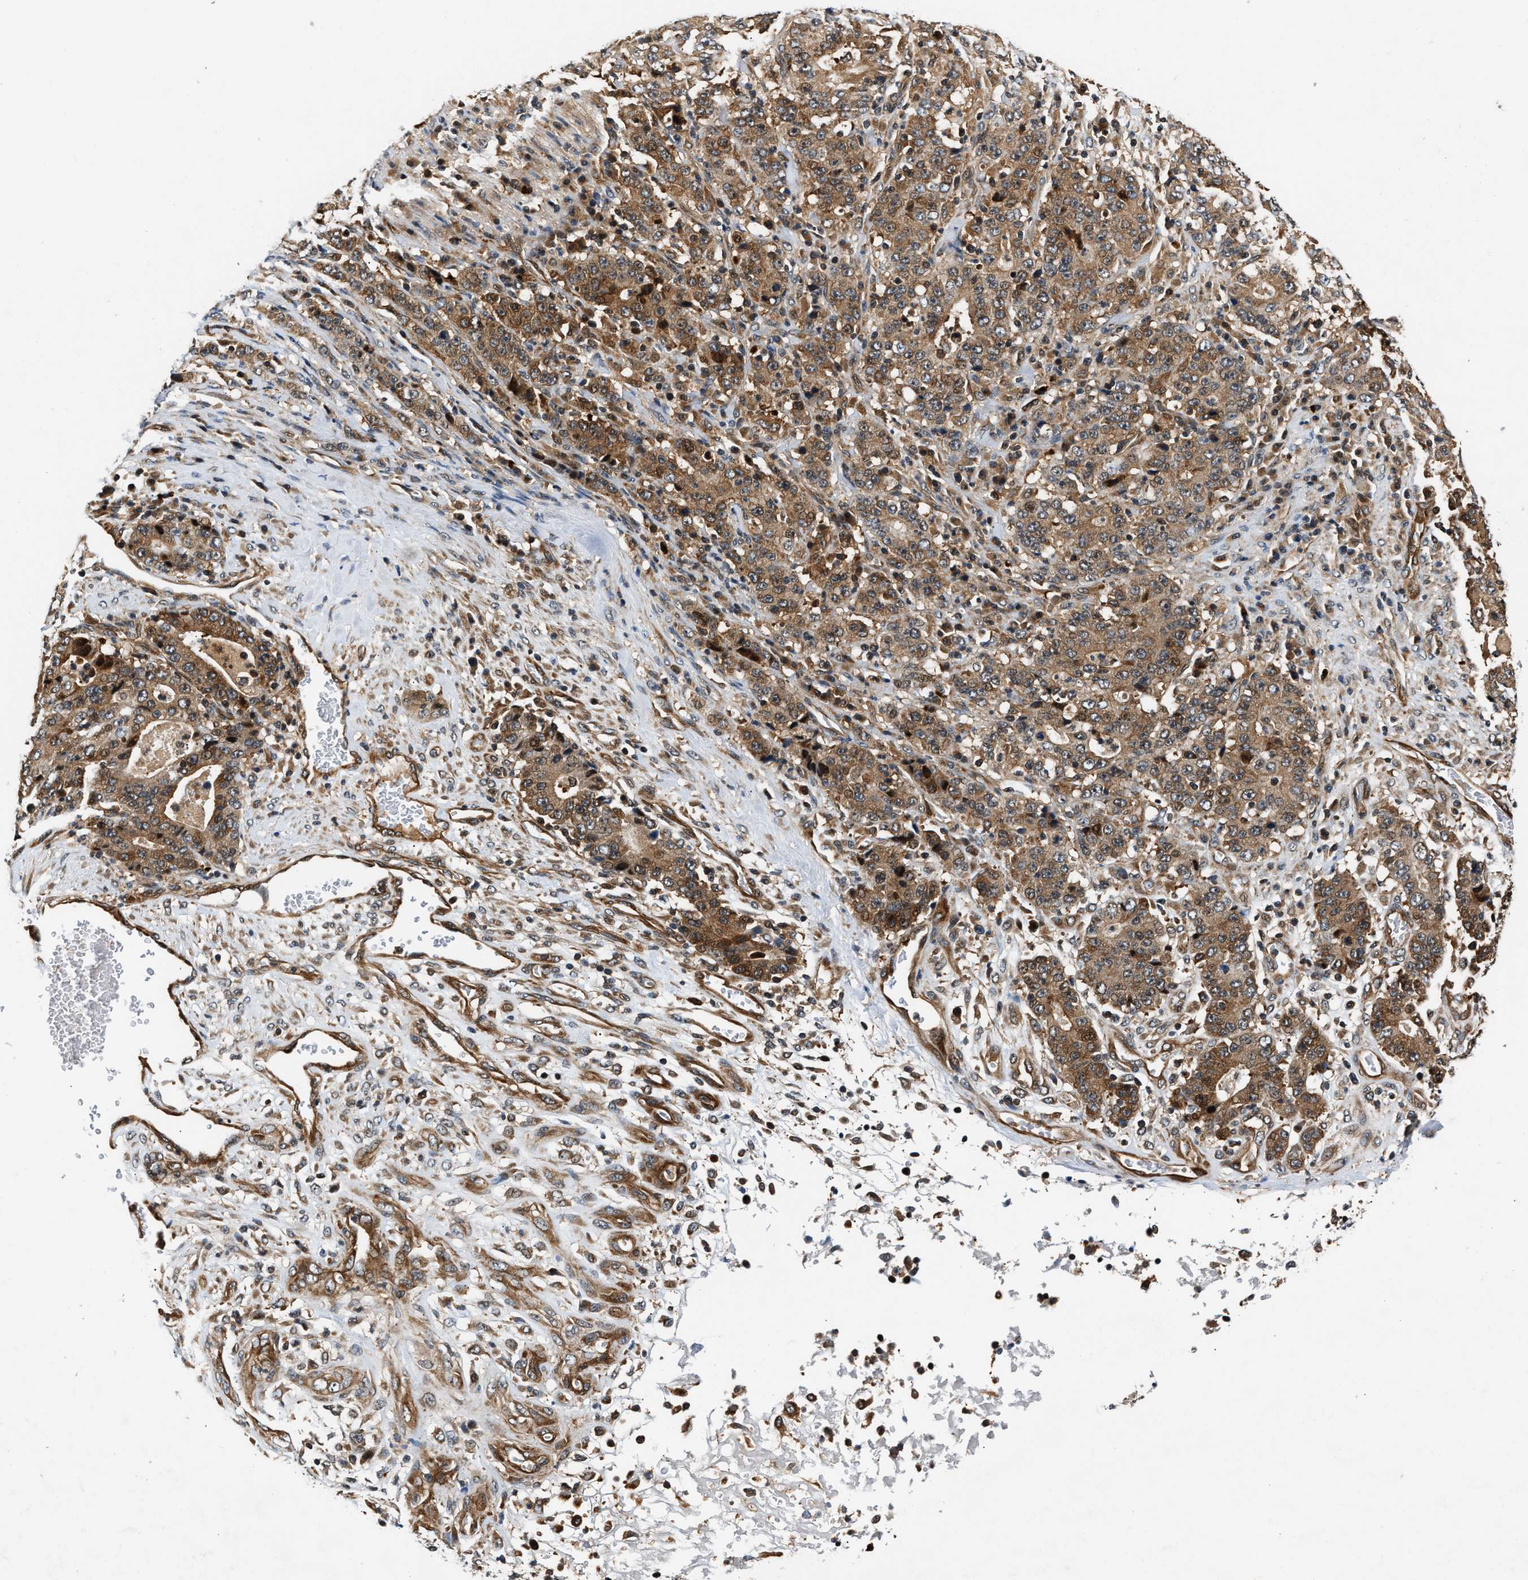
{"staining": {"intensity": "moderate", "quantity": ">75%", "location": "cytoplasmic/membranous"}, "tissue": "stomach cancer", "cell_type": "Tumor cells", "image_type": "cancer", "snomed": [{"axis": "morphology", "description": "Normal tissue, NOS"}, {"axis": "morphology", "description": "Adenocarcinoma, NOS"}, {"axis": "topography", "description": "Stomach, upper"}, {"axis": "topography", "description": "Stomach"}], "caption": "A medium amount of moderate cytoplasmic/membranous staining is present in approximately >75% of tumor cells in stomach adenocarcinoma tissue. The staining was performed using DAB to visualize the protein expression in brown, while the nuclei were stained in blue with hematoxylin (Magnification: 20x).", "gene": "TUT7", "patient": {"sex": "male", "age": 59}}